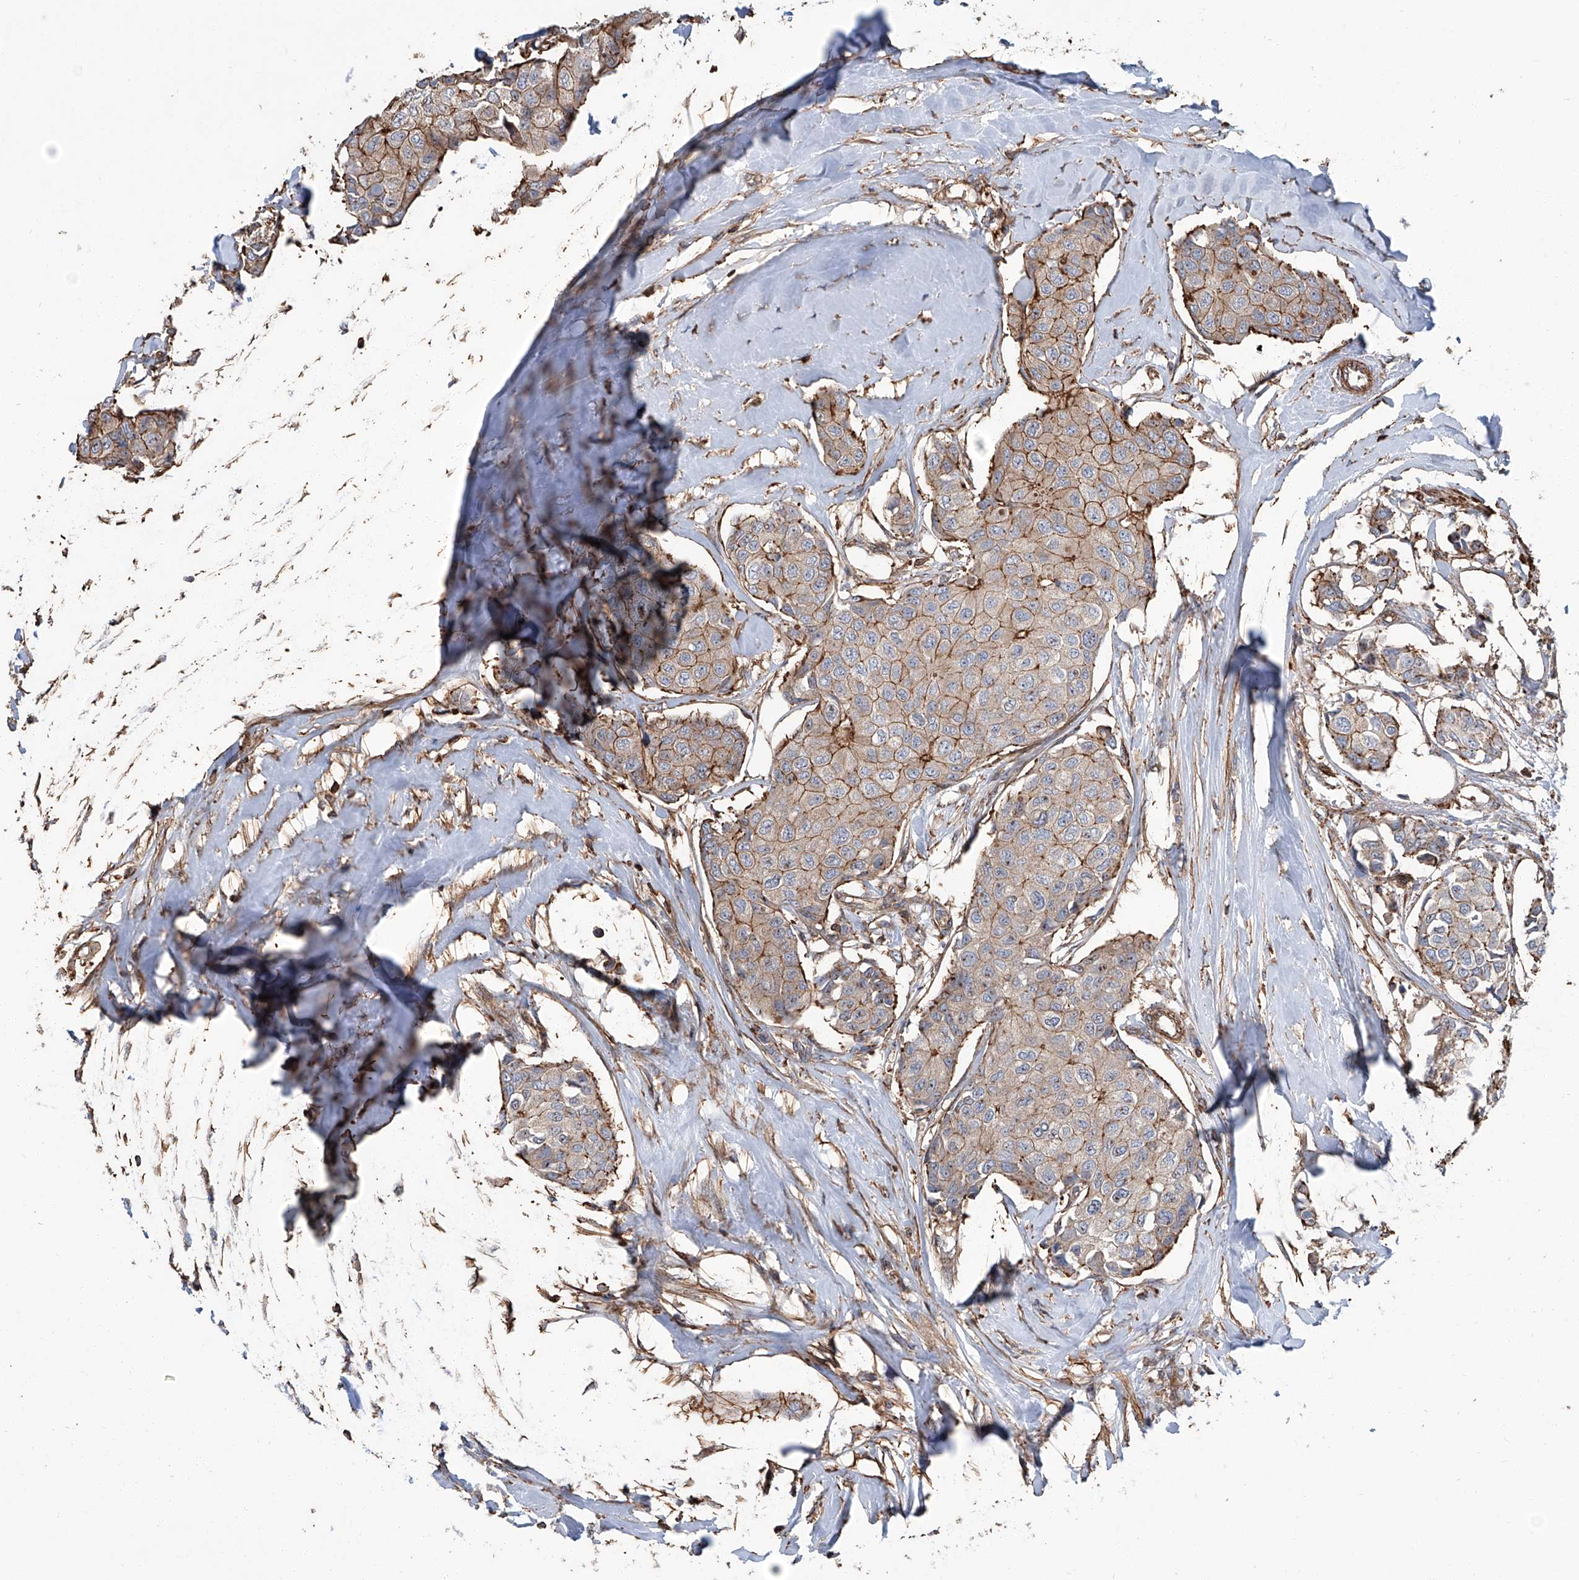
{"staining": {"intensity": "moderate", "quantity": "25%-75%", "location": "cytoplasmic/membranous"}, "tissue": "breast cancer", "cell_type": "Tumor cells", "image_type": "cancer", "snomed": [{"axis": "morphology", "description": "Duct carcinoma"}, {"axis": "topography", "description": "Breast"}], "caption": "Immunohistochemistry of human invasive ductal carcinoma (breast) demonstrates medium levels of moderate cytoplasmic/membranous staining in about 25%-75% of tumor cells.", "gene": "PIEZO2", "patient": {"sex": "female", "age": 80}}